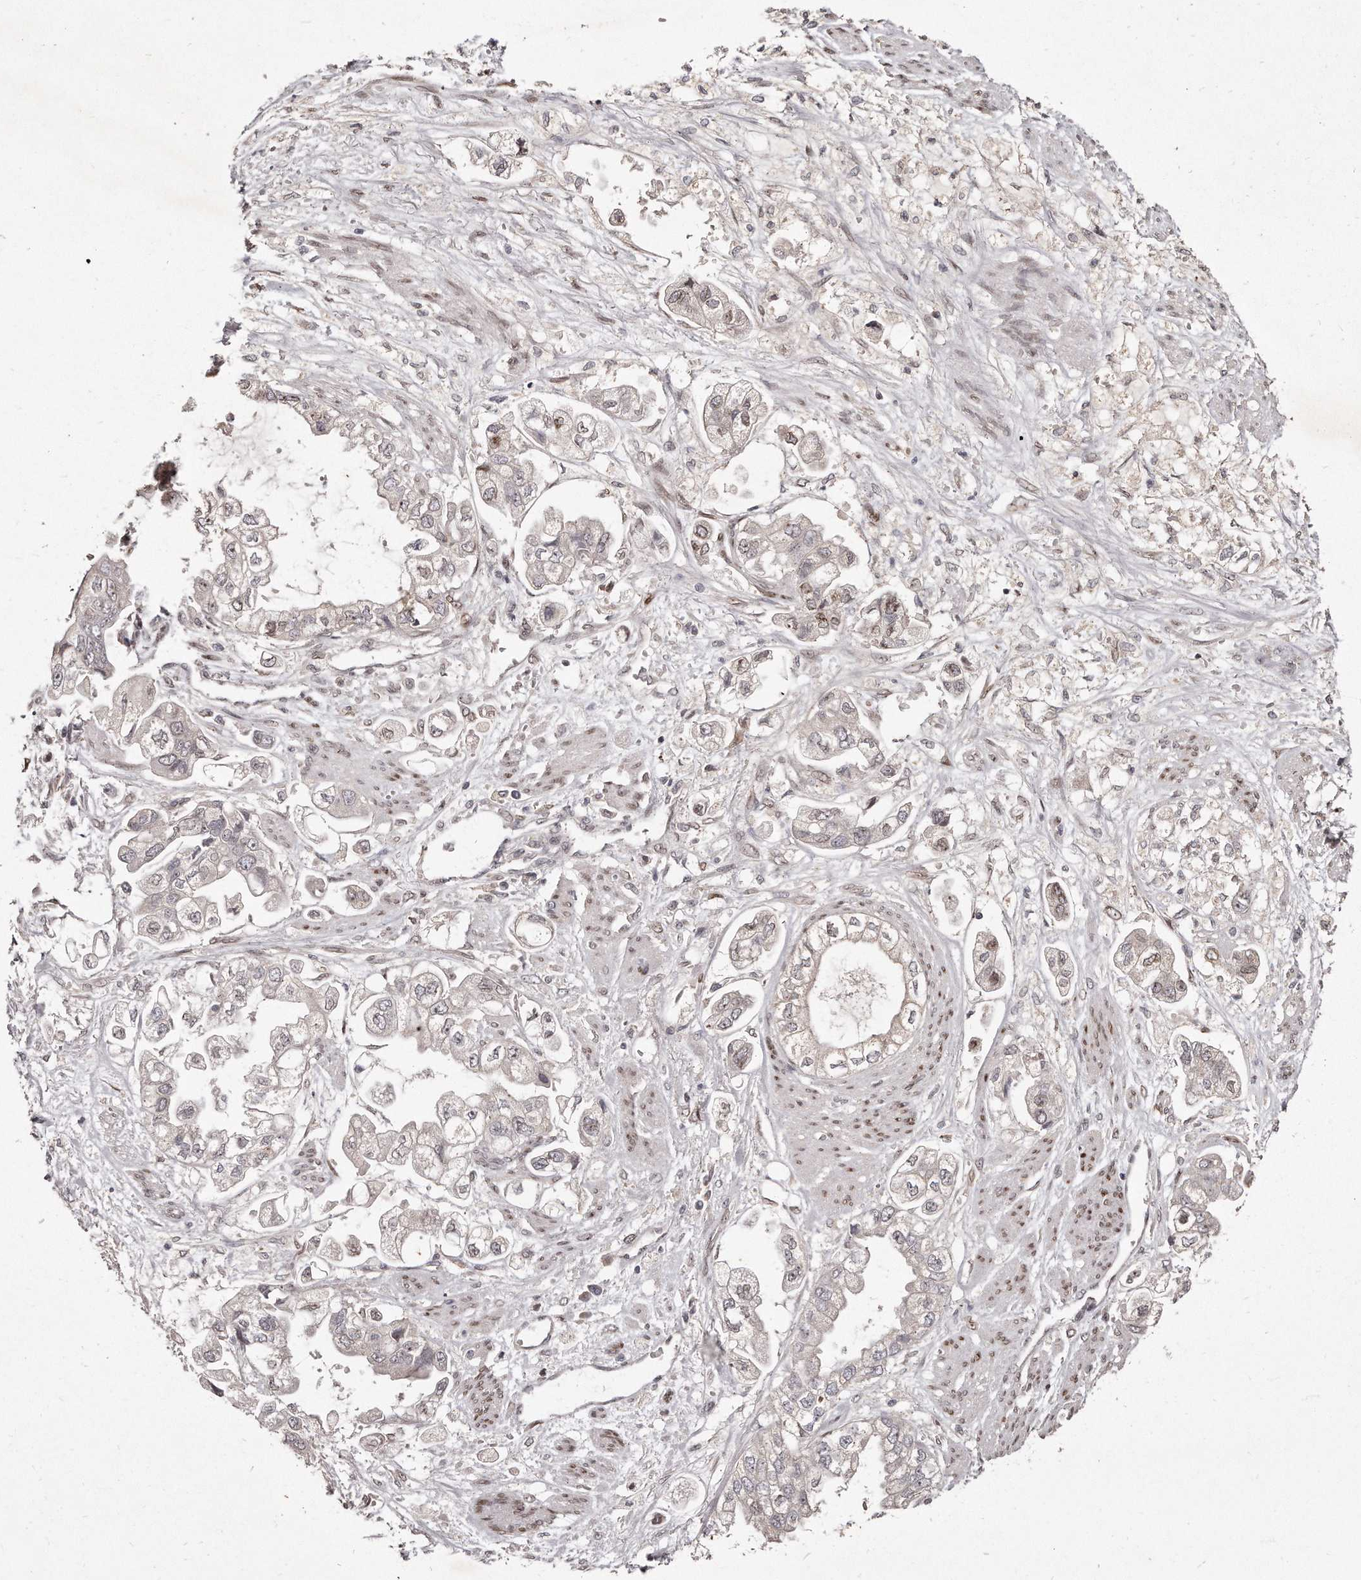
{"staining": {"intensity": "negative", "quantity": "none", "location": "none"}, "tissue": "stomach cancer", "cell_type": "Tumor cells", "image_type": "cancer", "snomed": [{"axis": "morphology", "description": "Adenocarcinoma, NOS"}, {"axis": "topography", "description": "Stomach"}], "caption": "DAB immunohistochemical staining of adenocarcinoma (stomach) reveals no significant expression in tumor cells.", "gene": "HASPIN", "patient": {"sex": "male", "age": 62}}